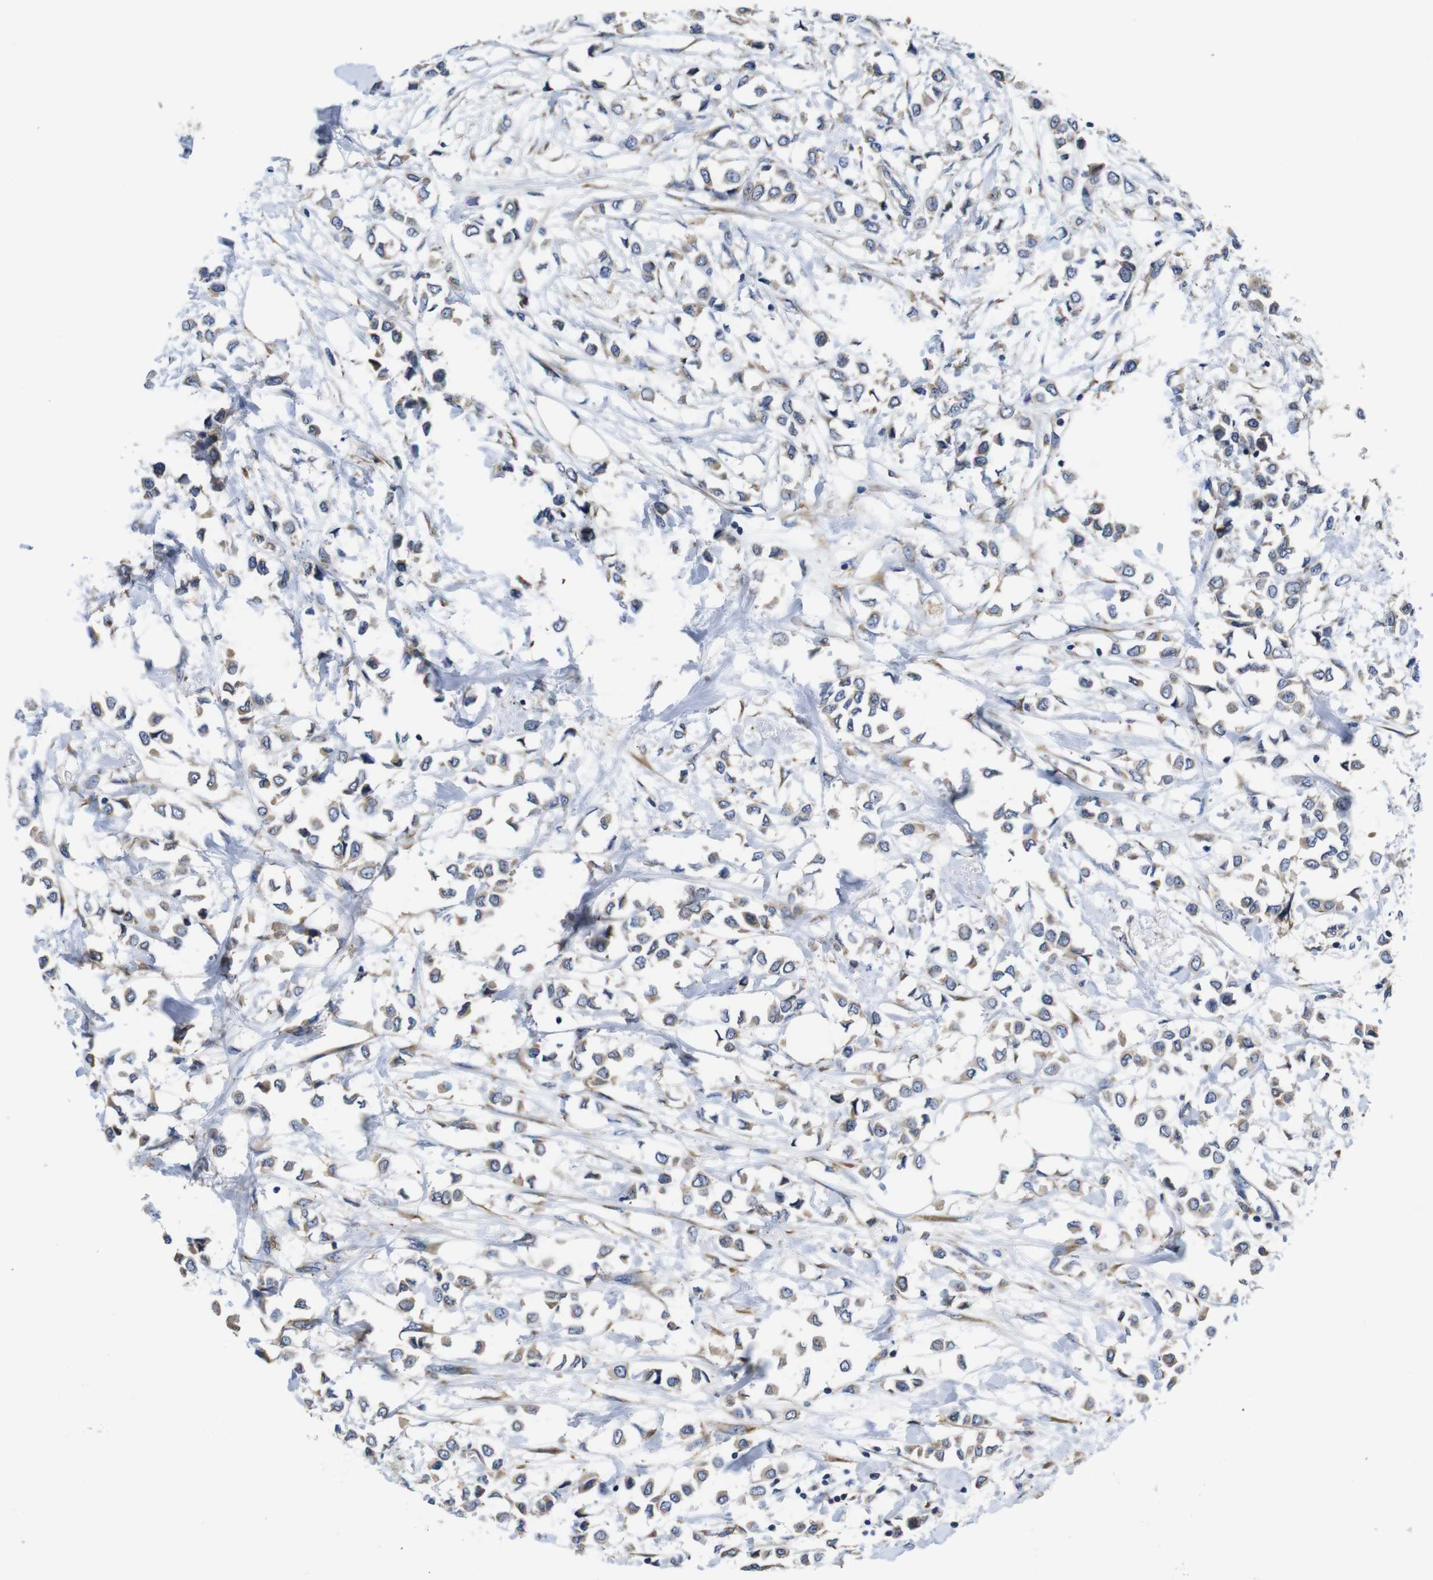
{"staining": {"intensity": "weak", "quantity": "25%-75%", "location": "cytoplasmic/membranous"}, "tissue": "breast cancer", "cell_type": "Tumor cells", "image_type": "cancer", "snomed": [{"axis": "morphology", "description": "Lobular carcinoma"}, {"axis": "topography", "description": "Breast"}], "caption": "Lobular carcinoma (breast) was stained to show a protein in brown. There is low levels of weak cytoplasmic/membranous positivity in approximately 25%-75% of tumor cells.", "gene": "MARCHF7", "patient": {"sex": "female", "age": 51}}